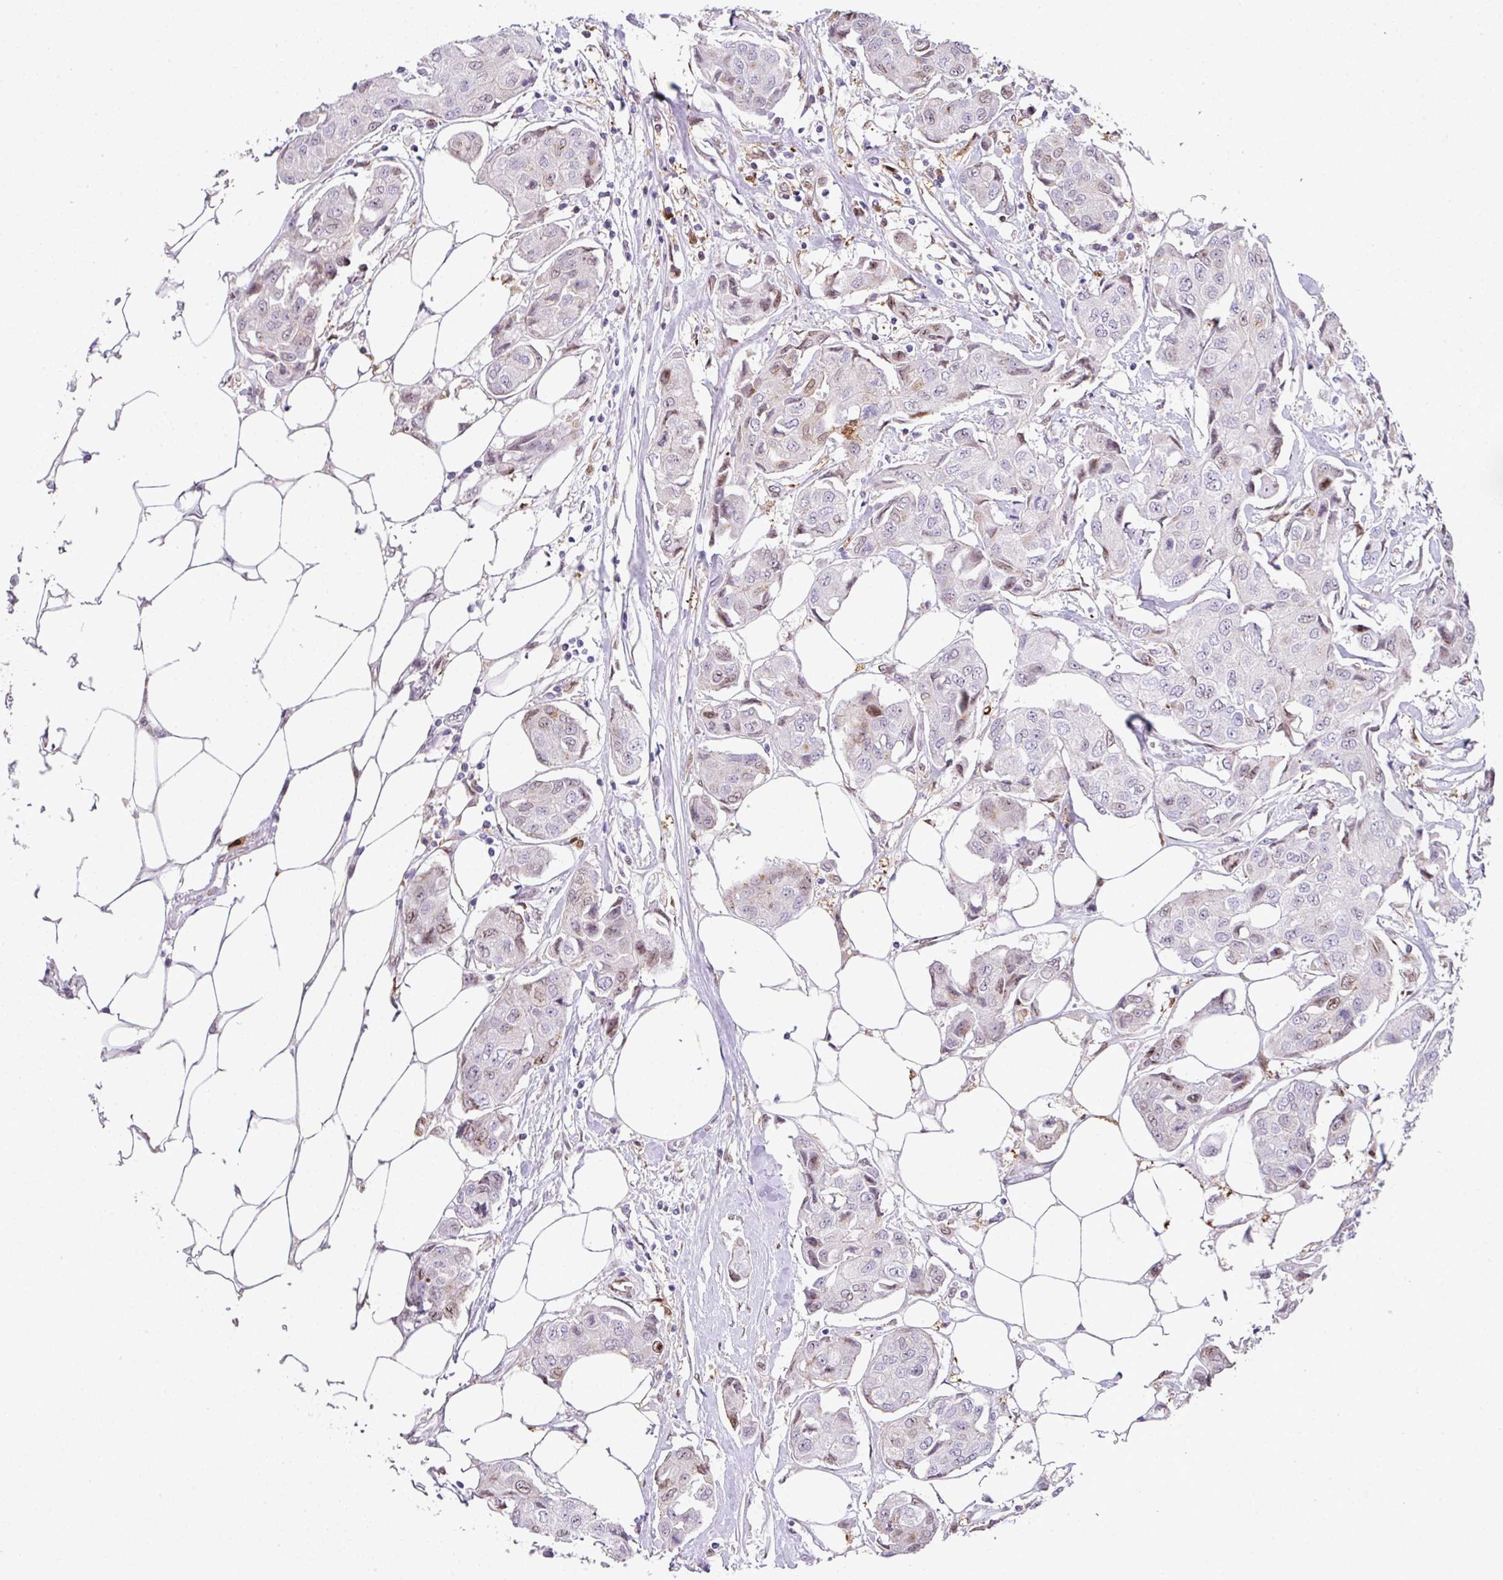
{"staining": {"intensity": "moderate", "quantity": "<25%", "location": "nuclear"}, "tissue": "breast cancer", "cell_type": "Tumor cells", "image_type": "cancer", "snomed": [{"axis": "morphology", "description": "Duct carcinoma"}, {"axis": "topography", "description": "Breast"}, {"axis": "topography", "description": "Lymph node"}], "caption": "Brown immunohistochemical staining in breast cancer (infiltrating ductal carcinoma) shows moderate nuclear staining in about <25% of tumor cells. The staining was performed using DAB to visualize the protein expression in brown, while the nuclei were stained in blue with hematoxylin (Magnification: 20x).", "gene": "PLK1", "patient": {"sex": "female", "age": 80}}